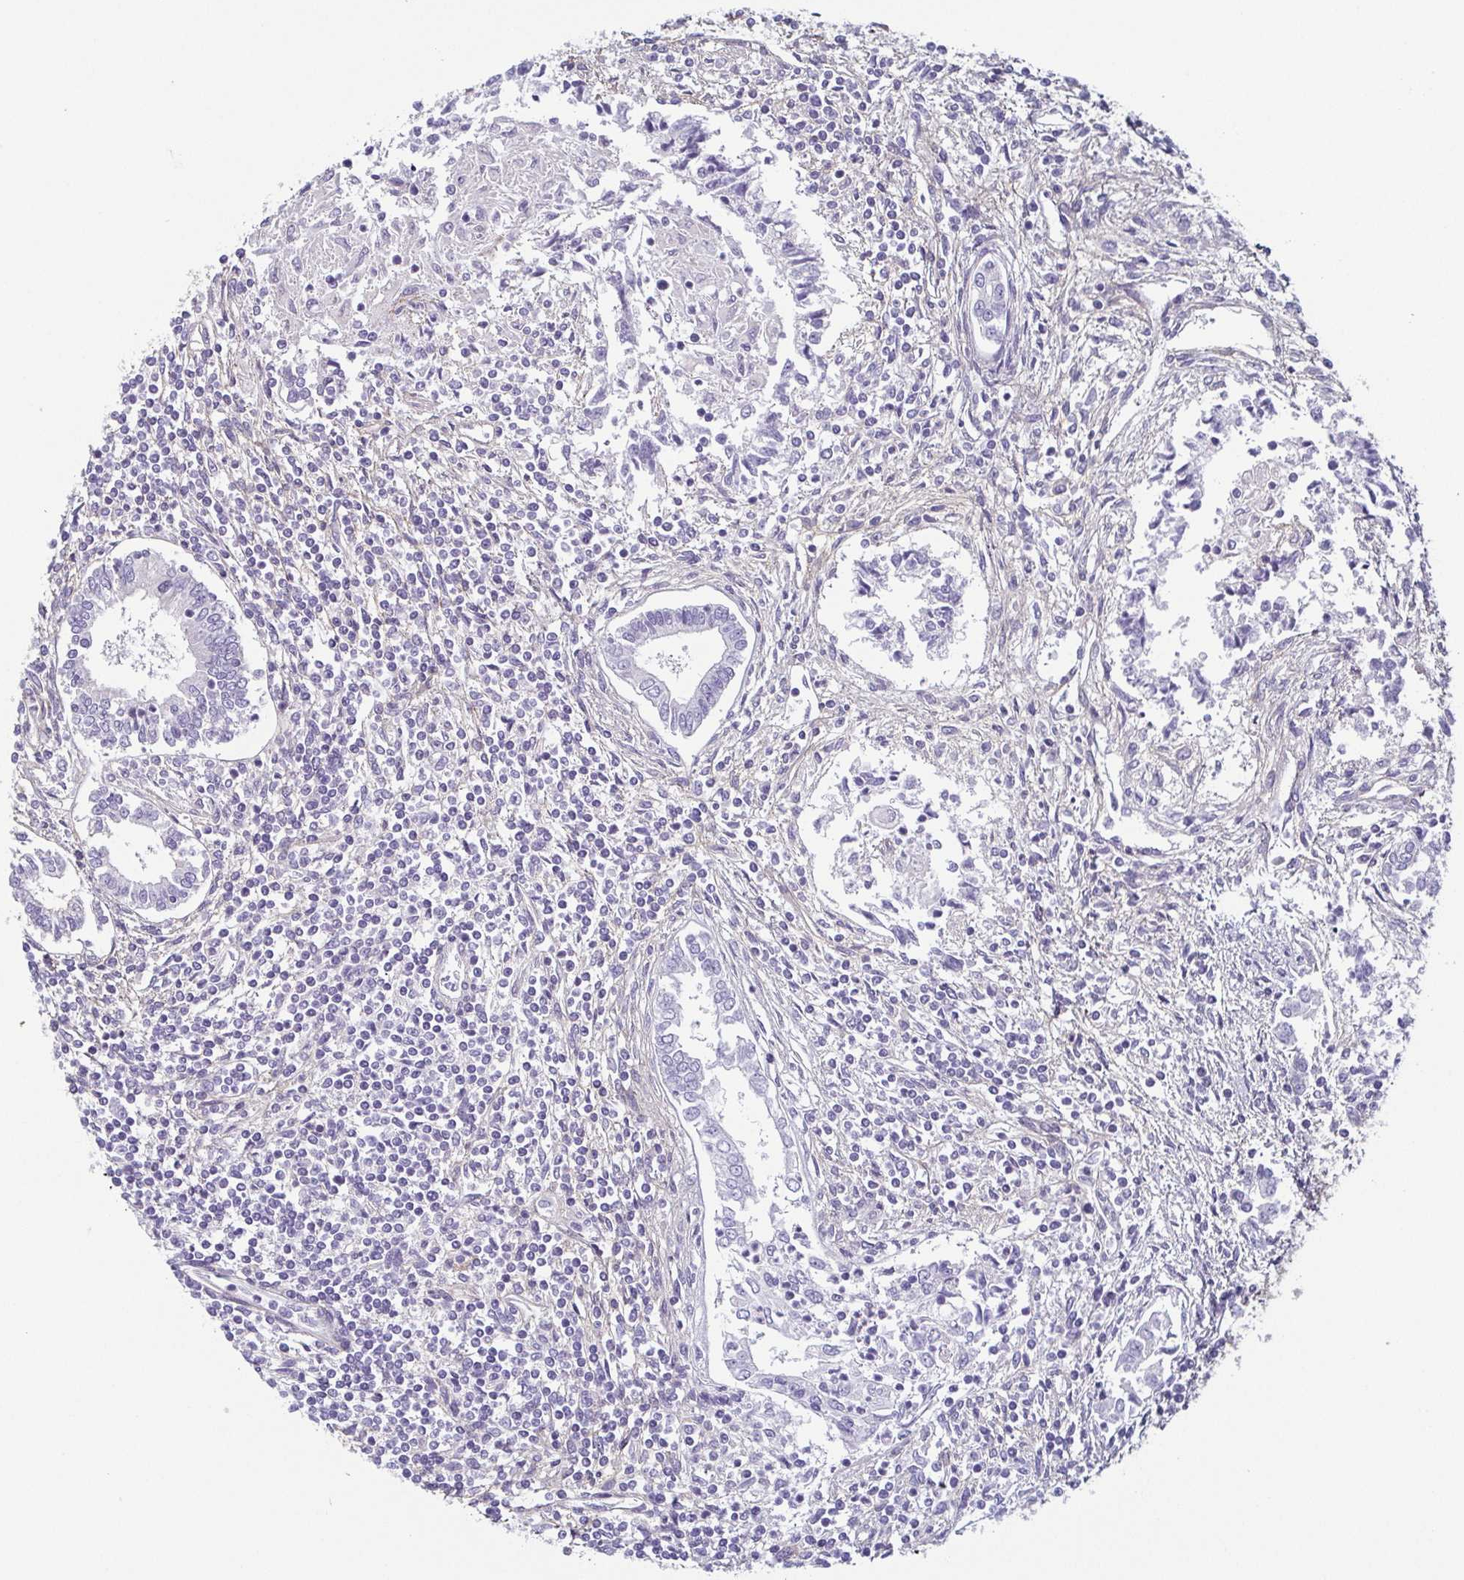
{"staining": {"intensity": "negative", "quantity": "none", "location": "none"}, "tissue": "testis cancer", "cell_type": "Tumor cells", "image_type": "cancer", "snomed": [{"axis": "morphology", "description": "Carcinoma, Embryonal, NOS"}, {"axis": "topography", "description": "Testis"}], "caption": "Protein analysis of testis cancer (embryonal carcinoma) reveals no significant expression in tumor cells. Brightfield microscopy of immunohistochemistry stained with DAB (brown) and hematoxylin (blue), captured at high magnification.", "gene": "ECM1", "patient": {"sex": "male", "age": 37}}